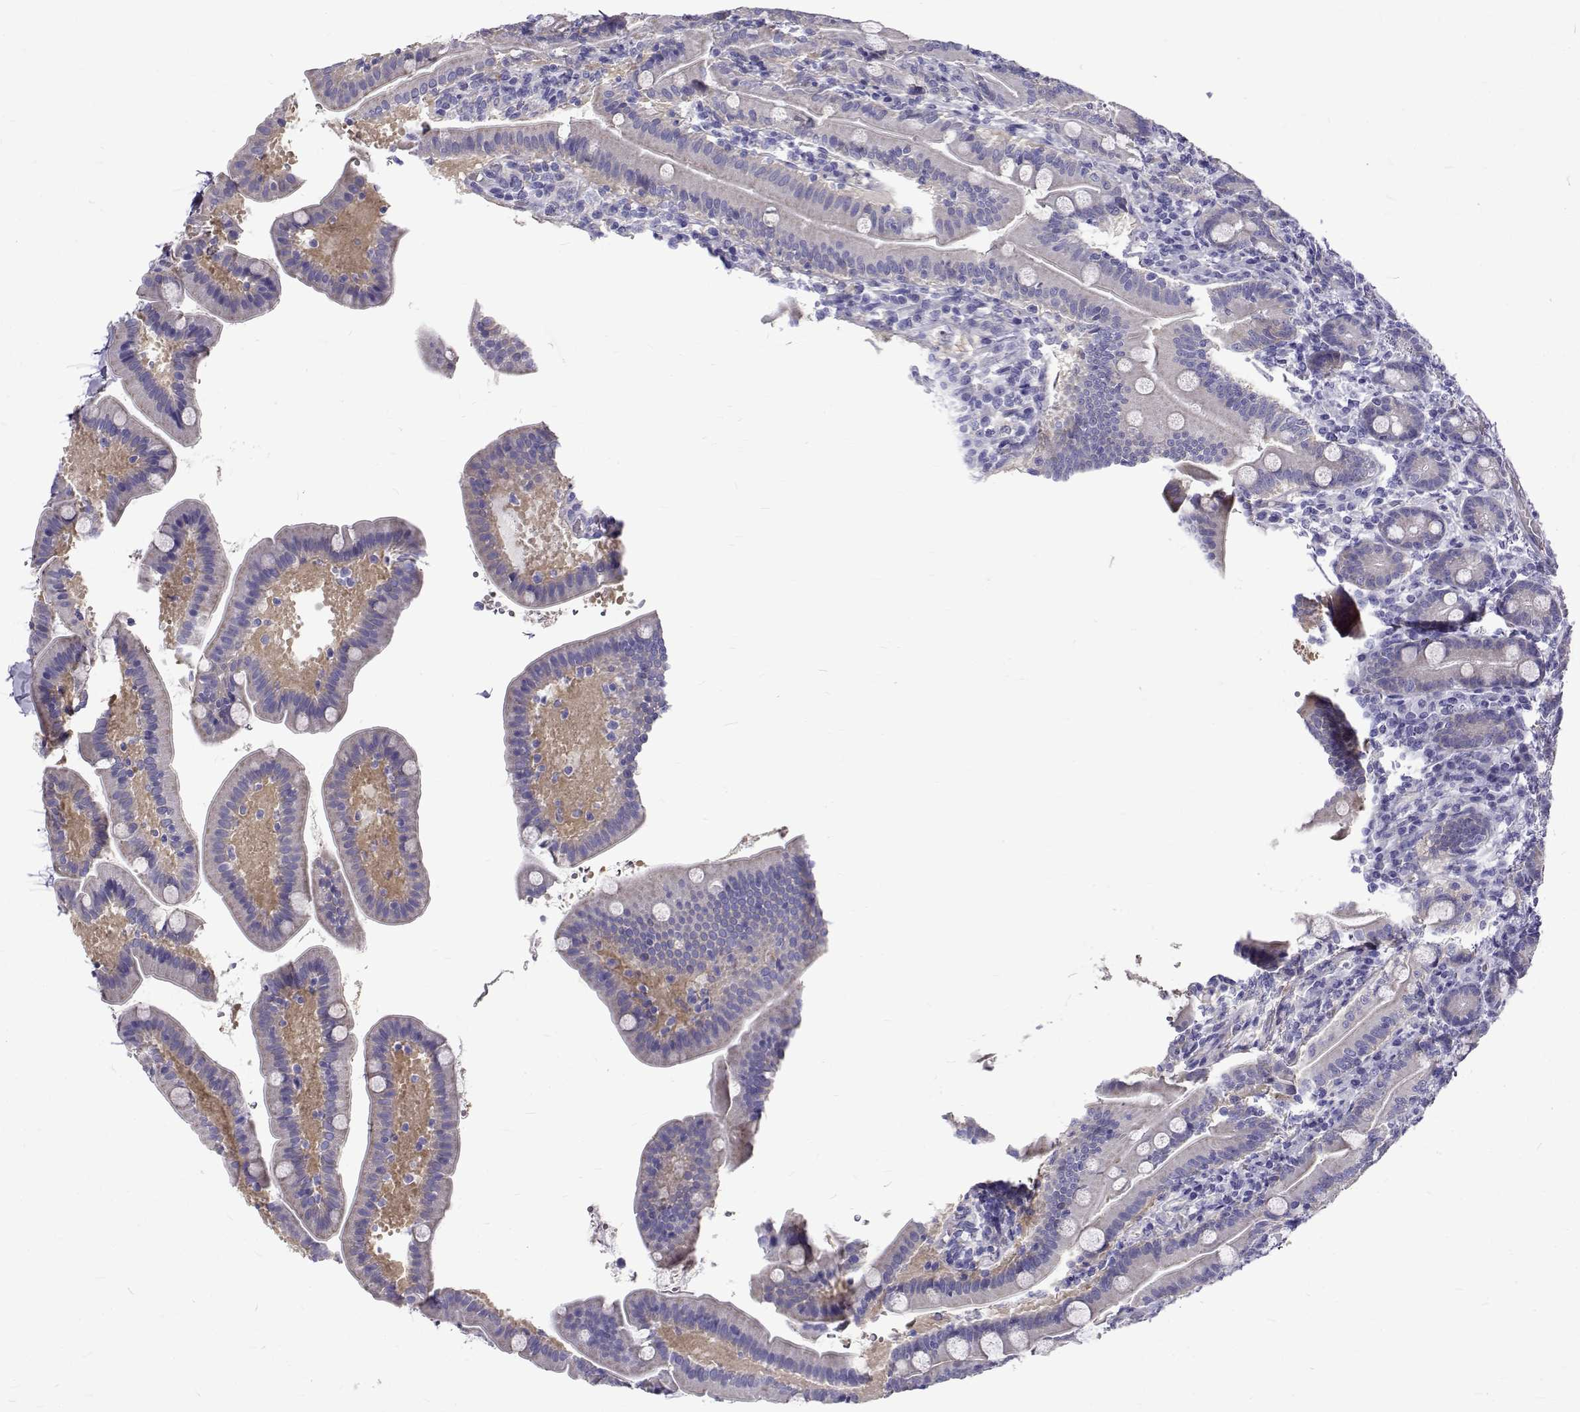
{"staining": {"intensity": "negative", "quantity": "none", "location": "none"}, "tissue": "small intestine", "cell_type": "Glandular cells", "image_type": "normal", "snomed": [{"axis": "morphology", "description": "Normal tissue, NOS"}, {"axis": "topography", "description": "Small intestine"}], "caption": "Human small intestine stained for a protein using immunohistochemistry demonstrates no expression in glandular cells.", "gene": "IGSF1", "patient": {"sex": "male", "age": 66}}